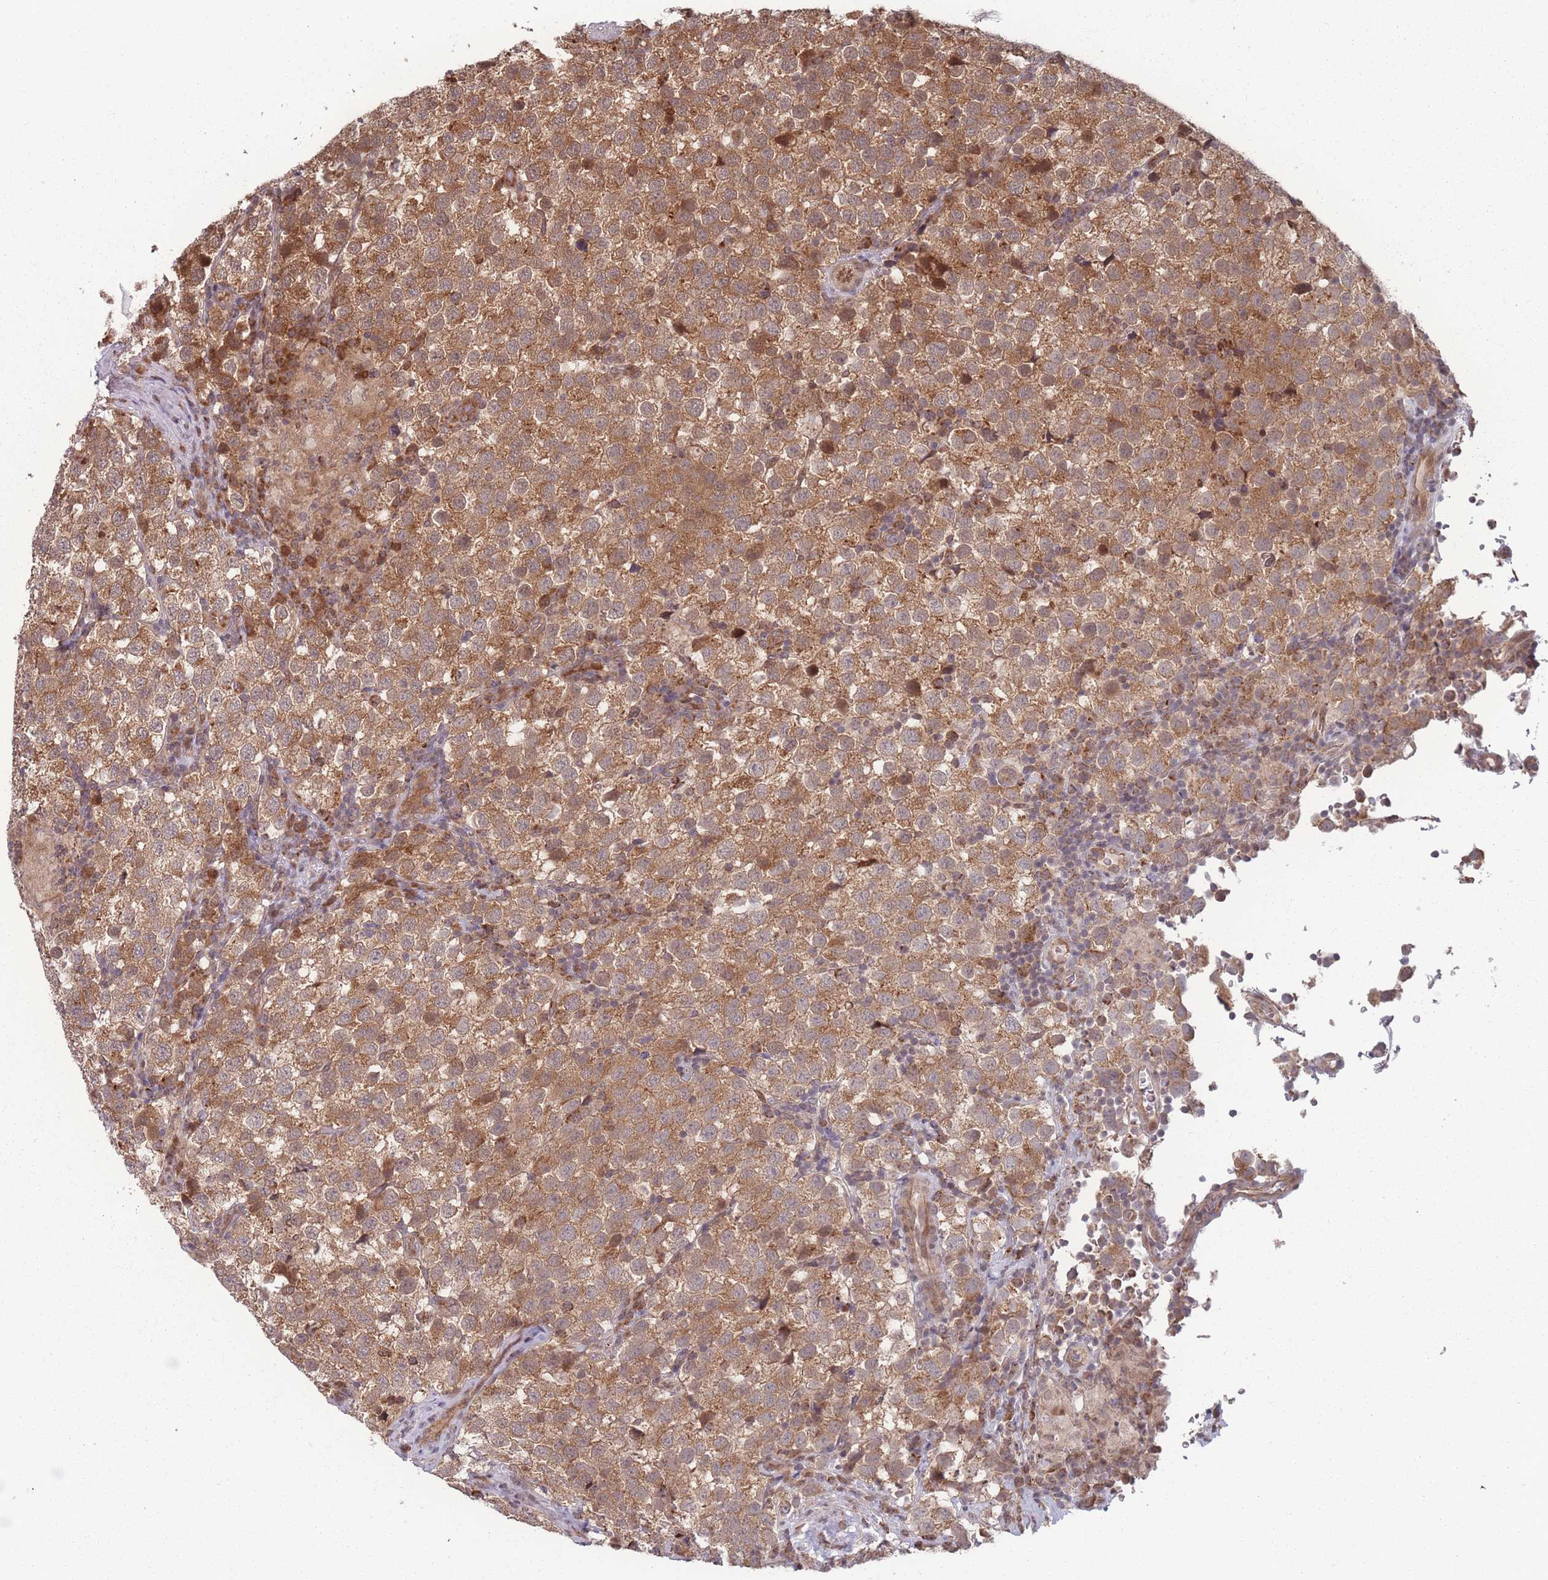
{"staining": {"intensity": "moderate", "quantity": ">75%", "location": "cytoplasmic/membranous"}, "tissue": "testis cancer", "cell_type": "Tumor cells", "image_type": "cancer", "snomed": [{"axis": "morphology", "description": "Seminoma, NOS"}, {"axis": "topography", "description": "Testis"}], "caption": "Brown immunohistochemical staining in human testis seminoma displays moderate cytoplasmic/membranous expression in about >75% of tumor cells.", "gene": "RPS18", "patient": {"sex": "male", "age": 34}}